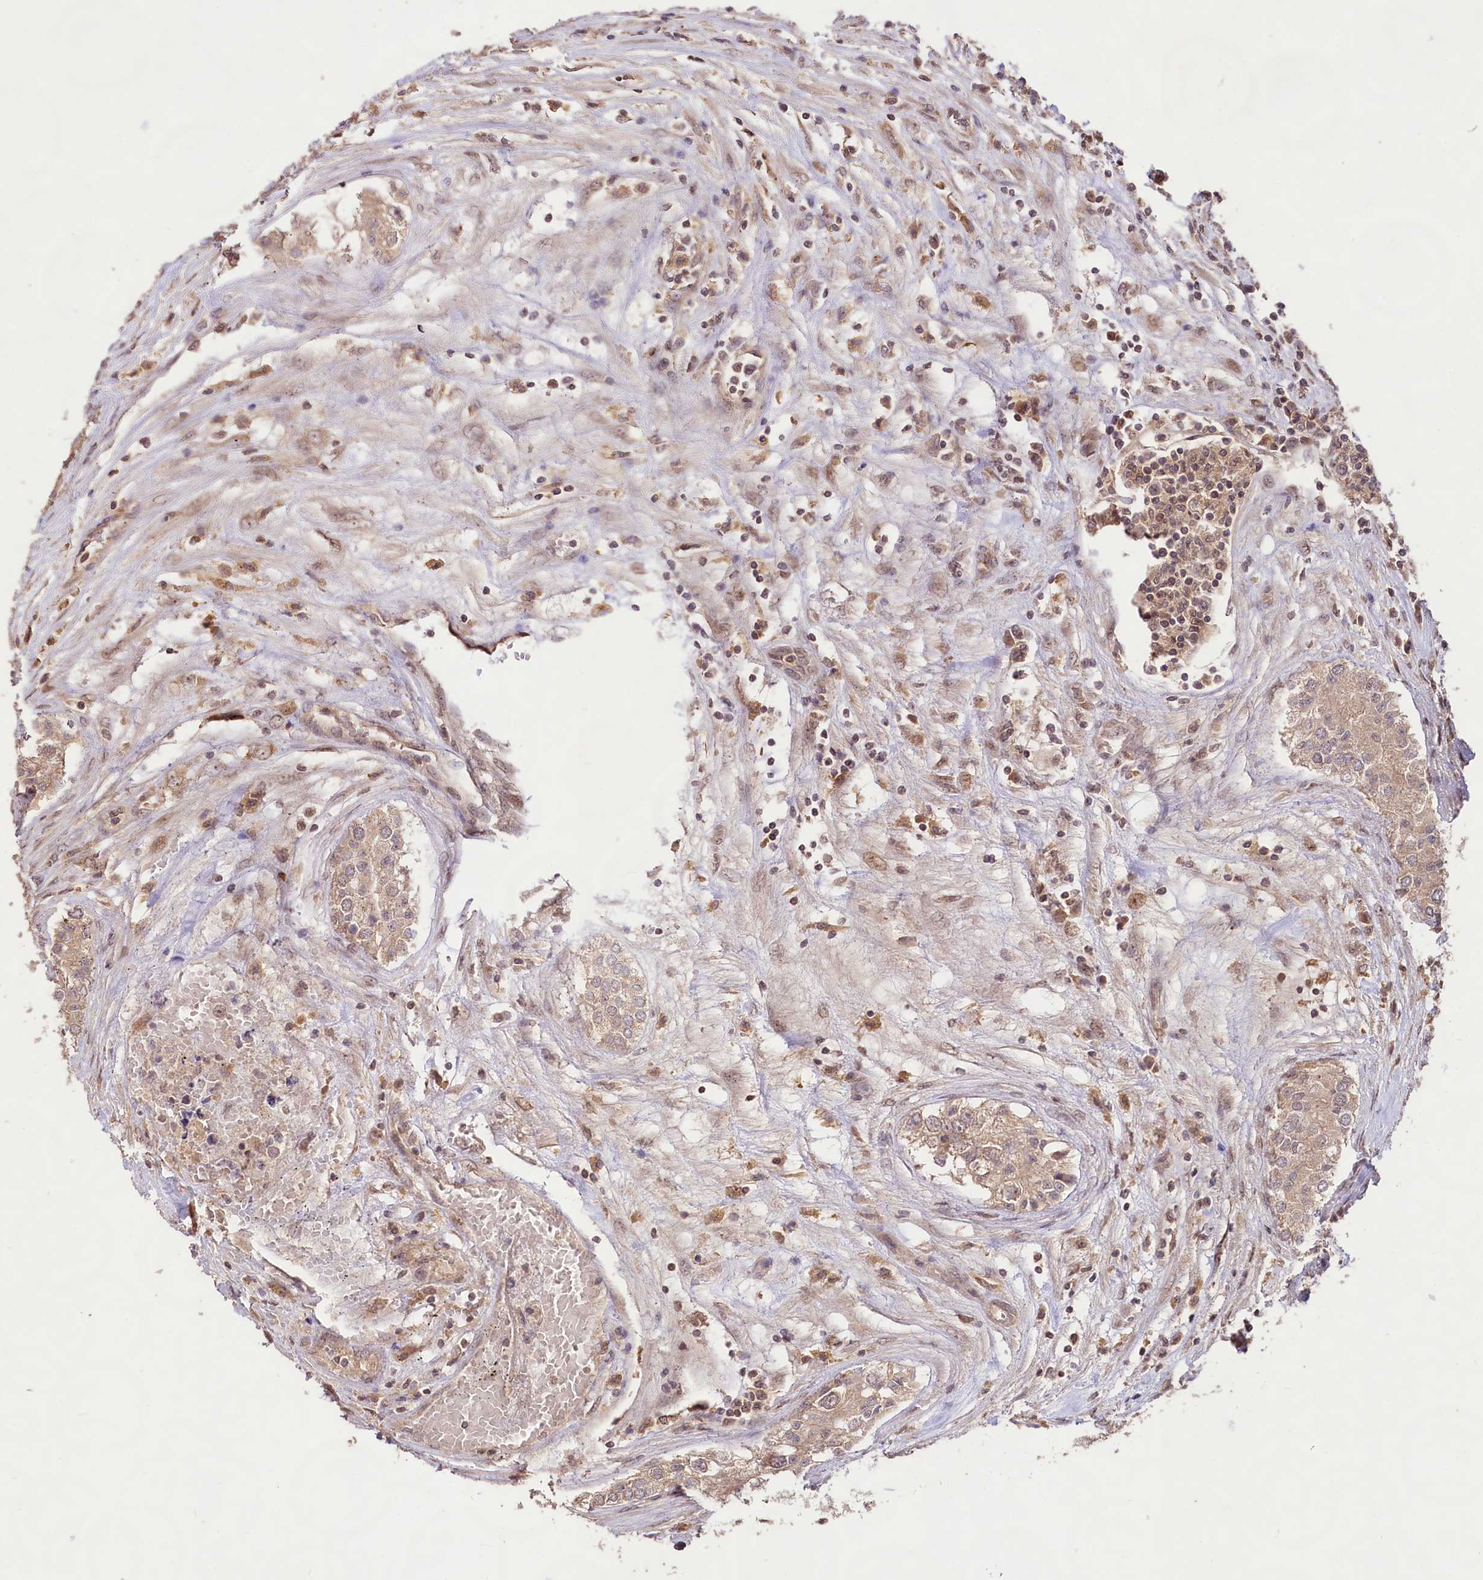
{"staining": {"intensity": "weak", "quantity": "<25%", "location": "nuclear"}, "tissue": "testis cancer", "cell_type": "Tumor cells", "image_type": "cancer", "snomed": [{"axis": "morphology", "description": "Carcinoma, Embryonal, NOS"}, {"axis": "topography", "description": "Testis"}], "caption": "Immunohistochemistry (IHC) histopathology image of neoplastic tissue: human testis cancer stained with DAB demonstrates no significant protein positivity in tumor cells. (Brightfield microscopy of DAB (3,3'-diaminobenzidine) IHC at high magnification).", "gene": "RRP8", "patient": {"sex": "male", "age": 25}}